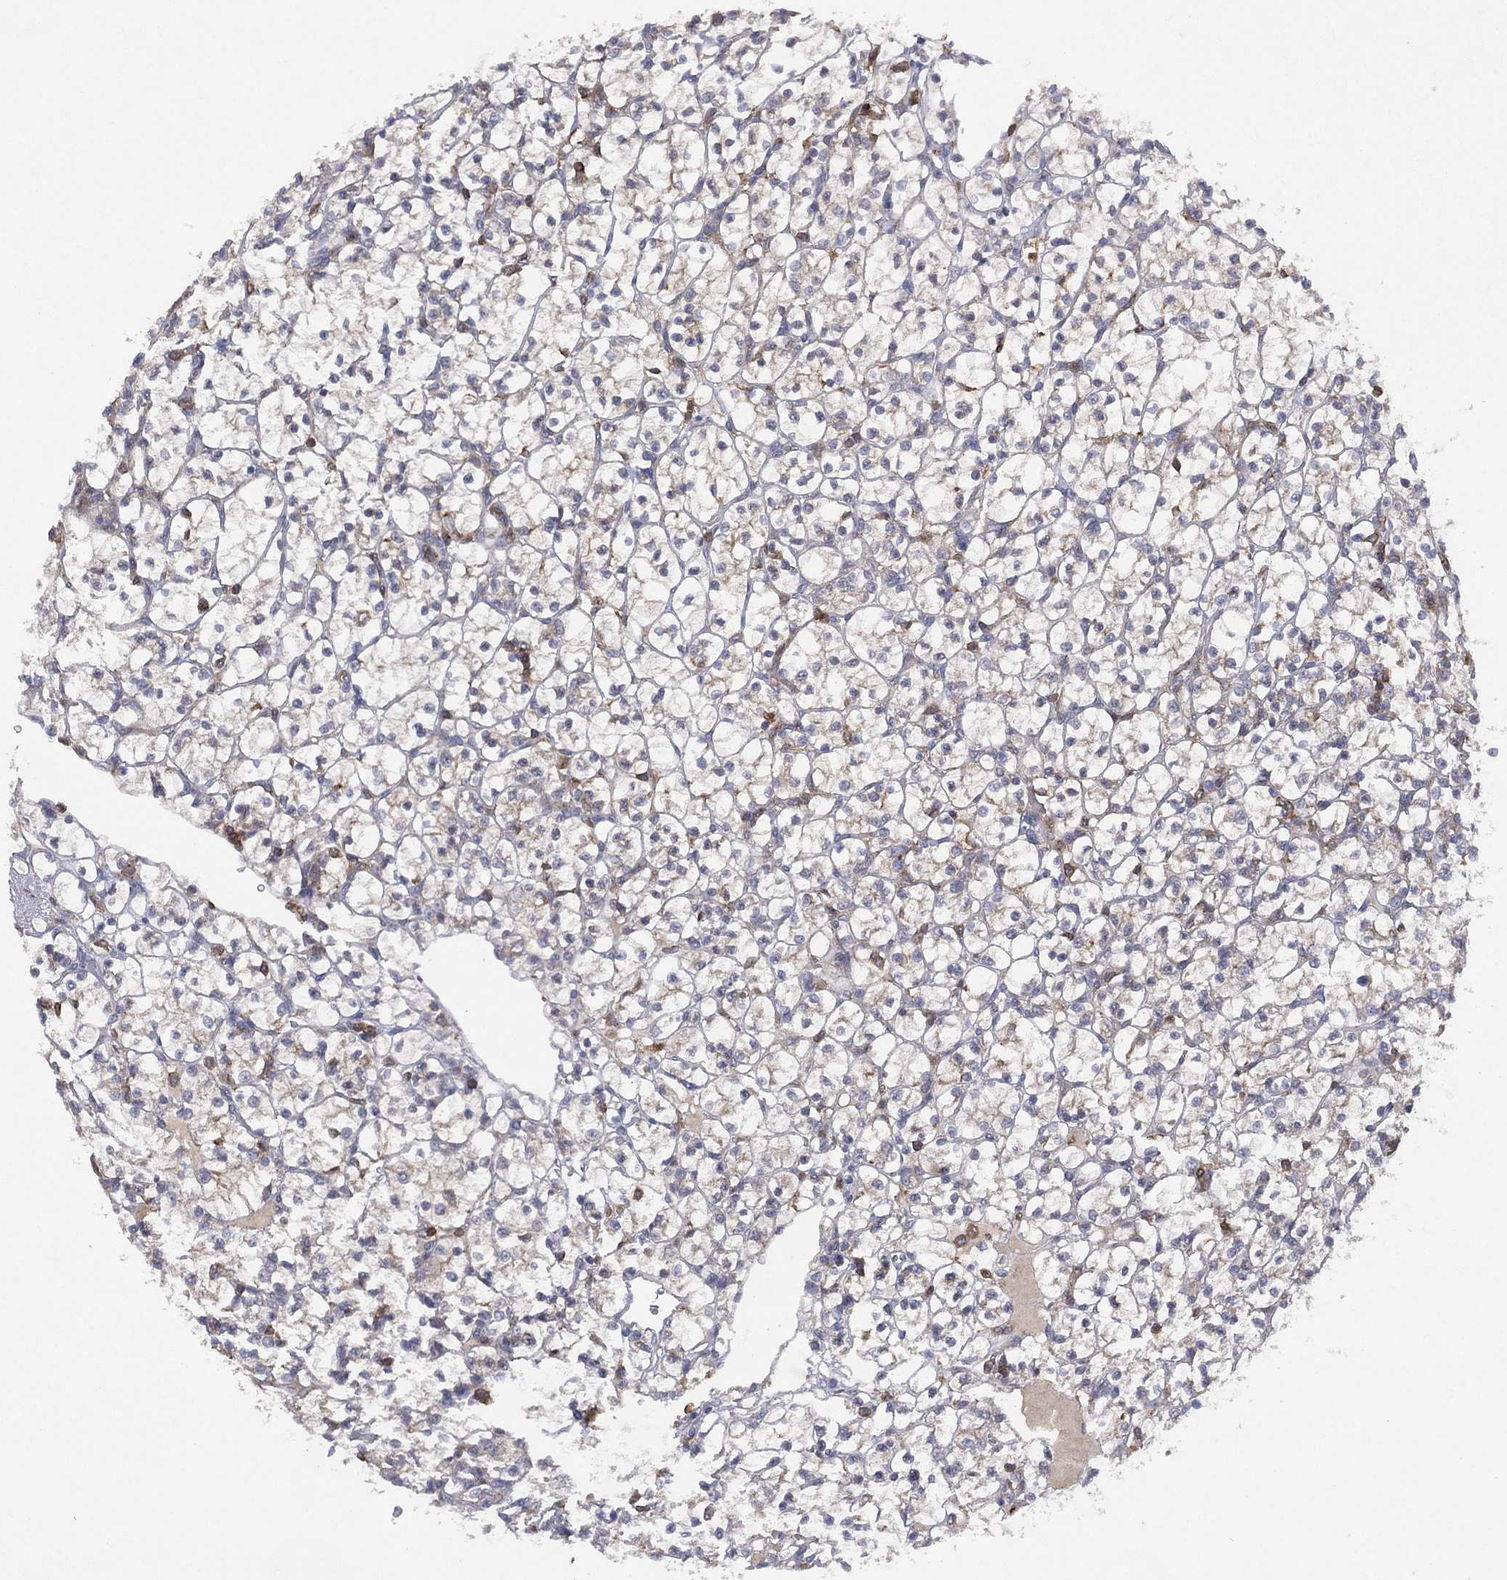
{"staining": {"intensity": "negative", "quantity": "none", "location": "none"}, "tissue": "renal cancer", "cell_type": "Tumor cells", "image_type": "cancer", "snomed": [{"axis": "morphology", "description": "Adenocarcinoma, NOS"}, {"axis": "topography", "description": "Kidney"}], "caption": "Human renal cancer (adenocarcinoma) stained for a protein using IHC exhibits no staining in tumor cells.", "gene": "DOCK8", "patient": {"sex": "female", "age": 89}}